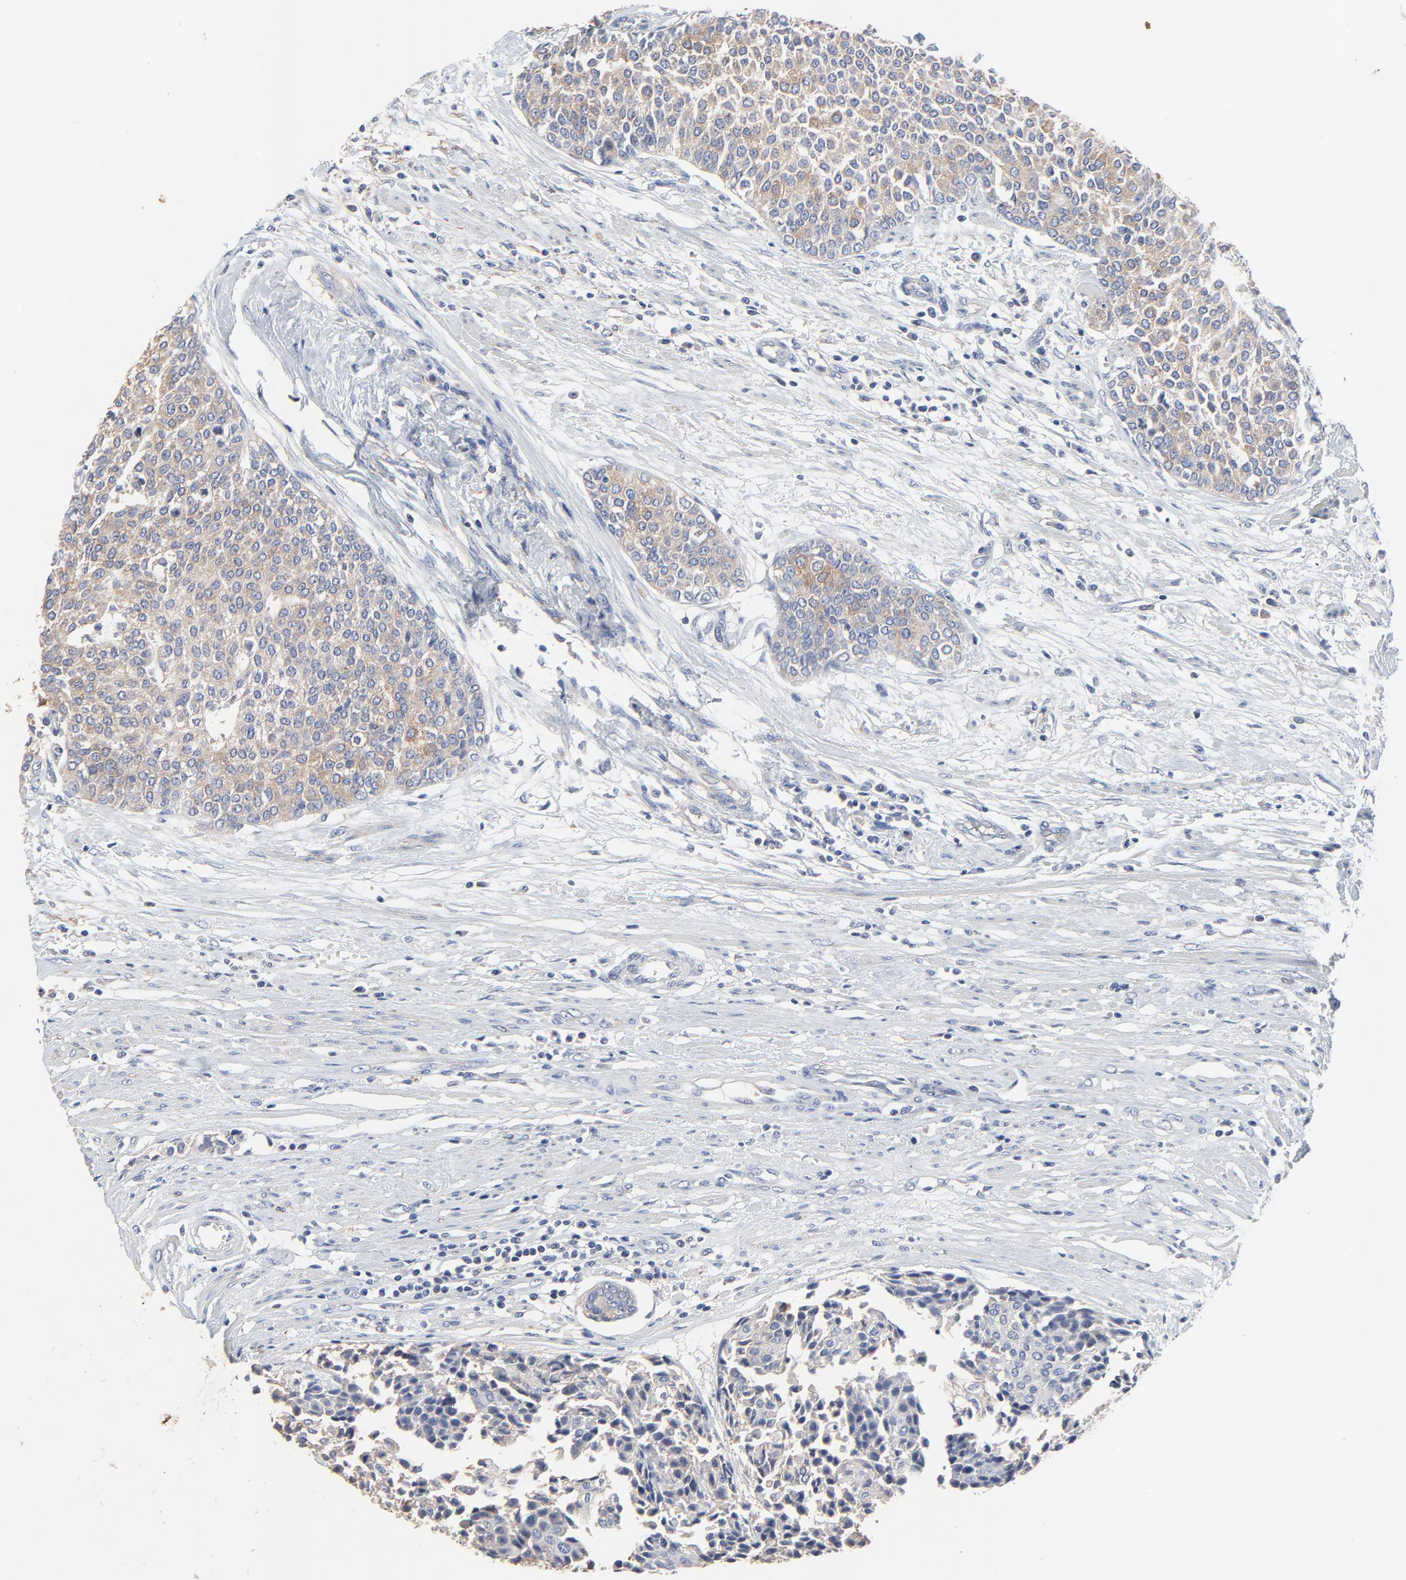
{"staining": {"intensity": "weak", "quantity": ">75%", "location": "cytoplasmic/membranous"}, "tissue": "urothelial cancer", "cell_type": "Tumor cells", "image_type": "cancer", "snomed": [{"axis": "morphology", "description": "Urothelial carcinoma, Low grade"}, {"axis": "topography", "description": "Urinary bladder"}], "caption": "Immunohistochemistry staining of low-grade urothelial carcinoma, which displays low levels of weak cytoplasmic/membranous expression in about >75% of tumor cells indicating weak cytoplasmic/membranous protein staining. The staining was performed using DAB (brown) for protein detection and nuclei were counterstained in hematoxylin (blue).", "gene": "NXF3", "patient": {"sex": "female", "age": 73}}